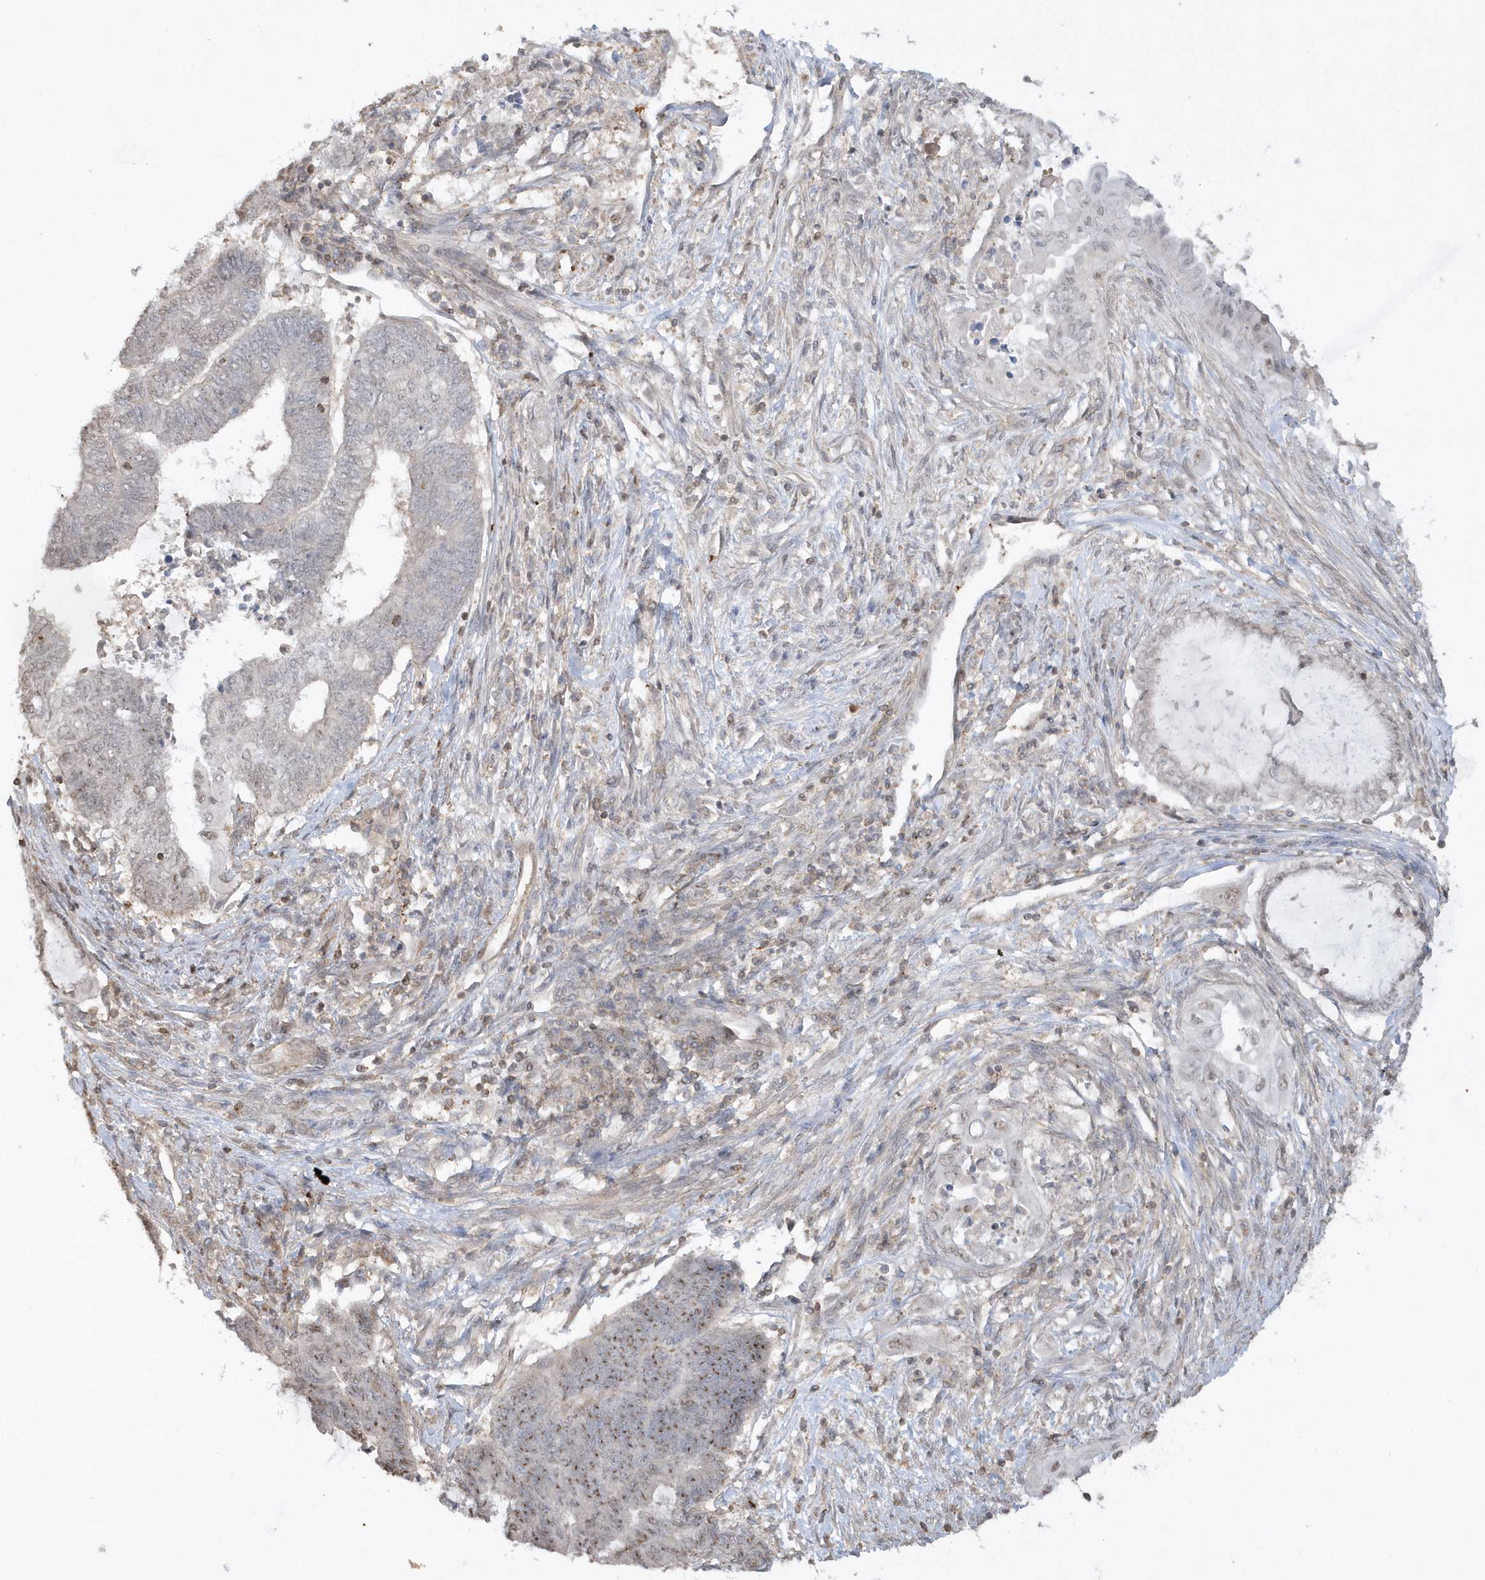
{"staining": {"intensity": "negative", "quantity": "none", "location": "none"}, "tissue": "endometrial cancer", "cell_type": "Tumor cells", "image_type": "cancer", "snomed": [{"axis": "morphology", "description": "Adenocarcinoma, NOS"}, {"axis": "topography", "description": "Uterus"}, {"axis": "topography", "description": "Endometrium"}], "caption": "Photomicrograph shows no significant protein staining in tumor cells of endometrial cancer.", "gene": "BSN", "patient": {"sex": "female", "age": 70}}